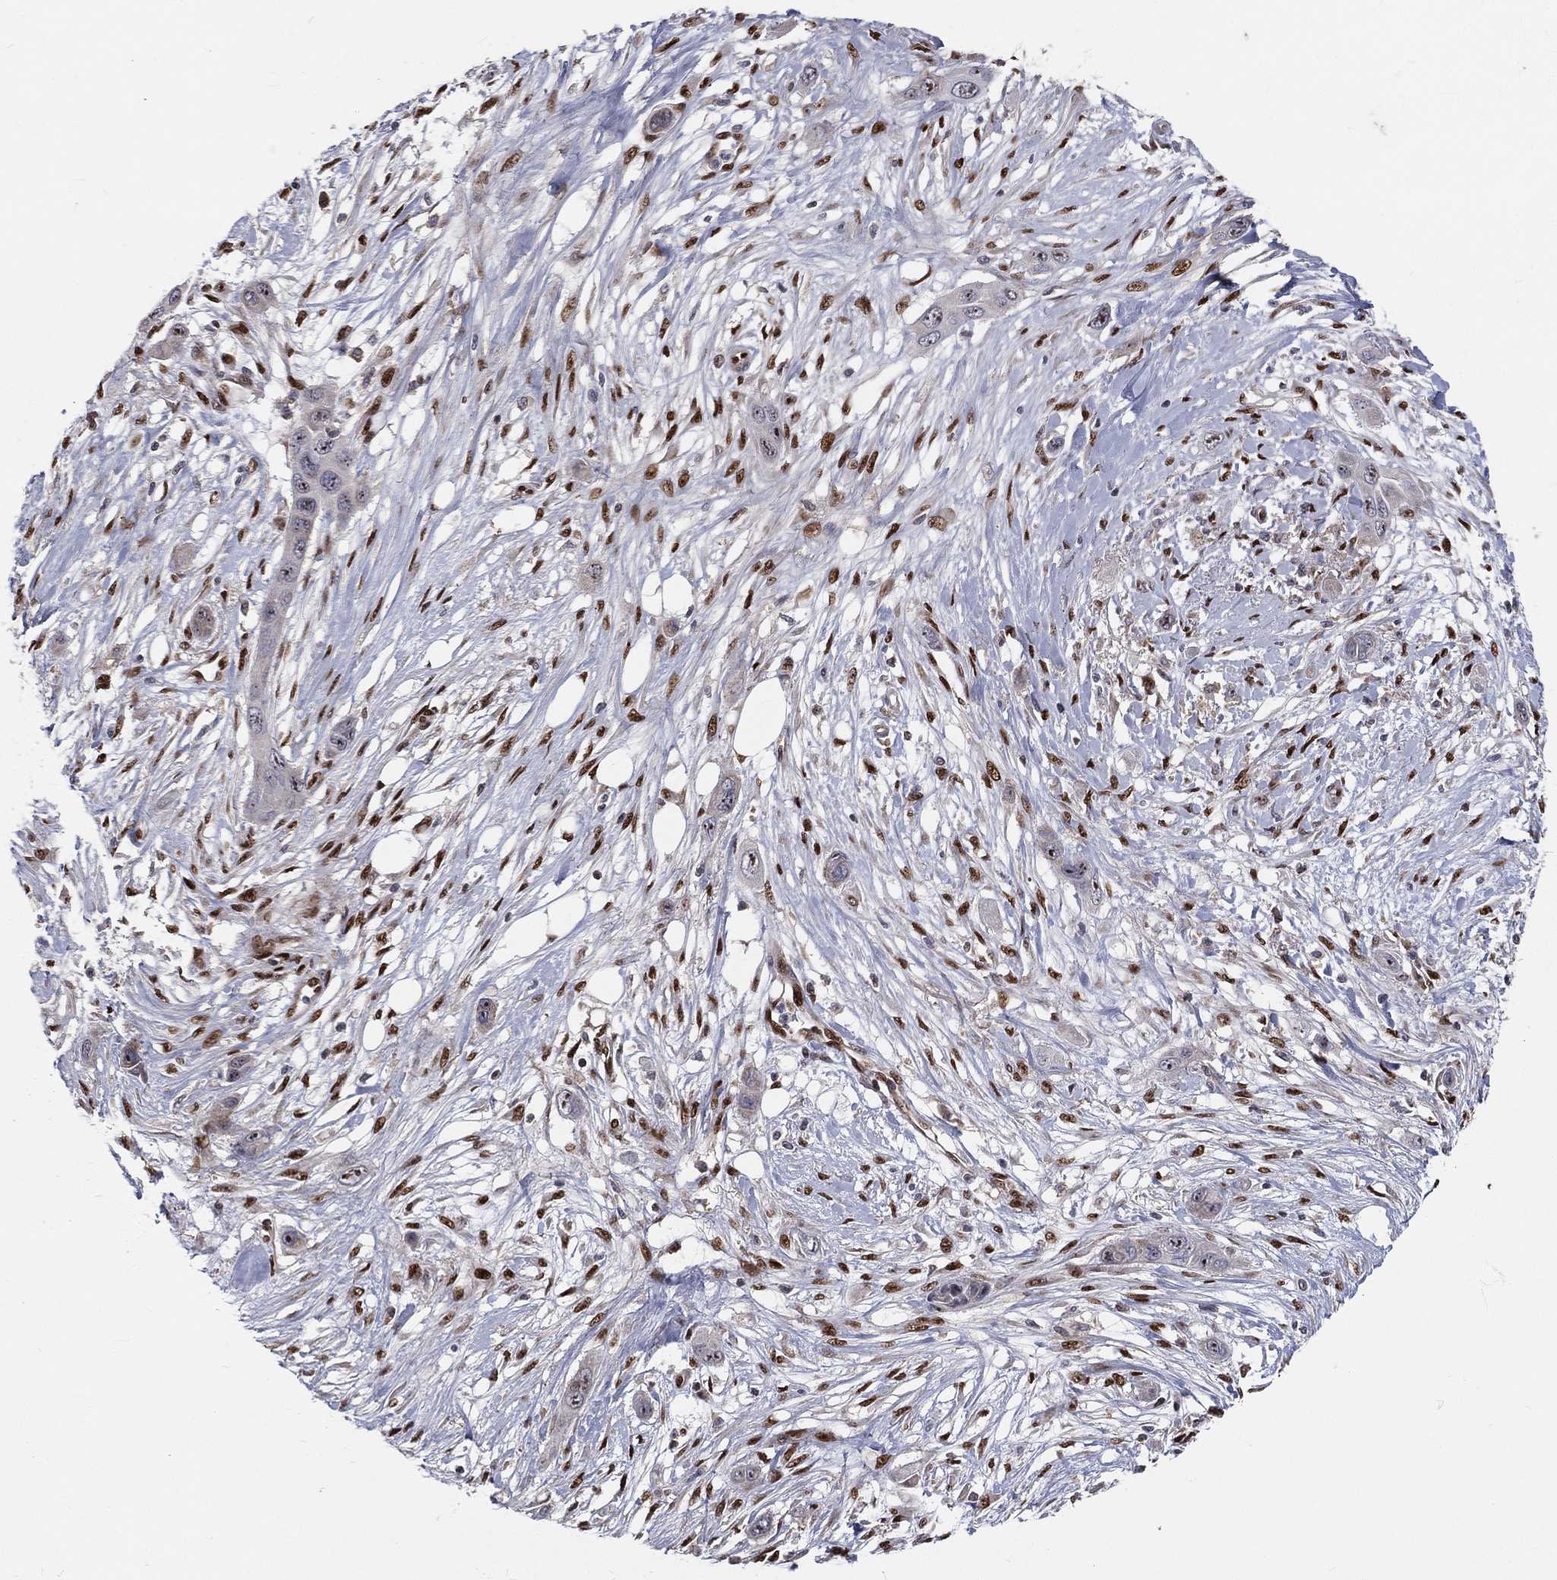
{"staining": {"intensity": "negative", "quantity": "none", "location": "none"}, "tissue": "skin cancer", "cell_type": "Tumor cells", "image_type": "cancer", "snomed": [{"axis": "morphology", "description": "Squamous cell carcinoma, NOS"}, {"axis": "topography", "description": "Skin"}], "caption": "Skin squamous cell carcinoma was stained to show a protein in brown. There is no significant expression in tumor cells.", "gene": "ZEB1", "patient": {"sex": "male", "age": 79}}